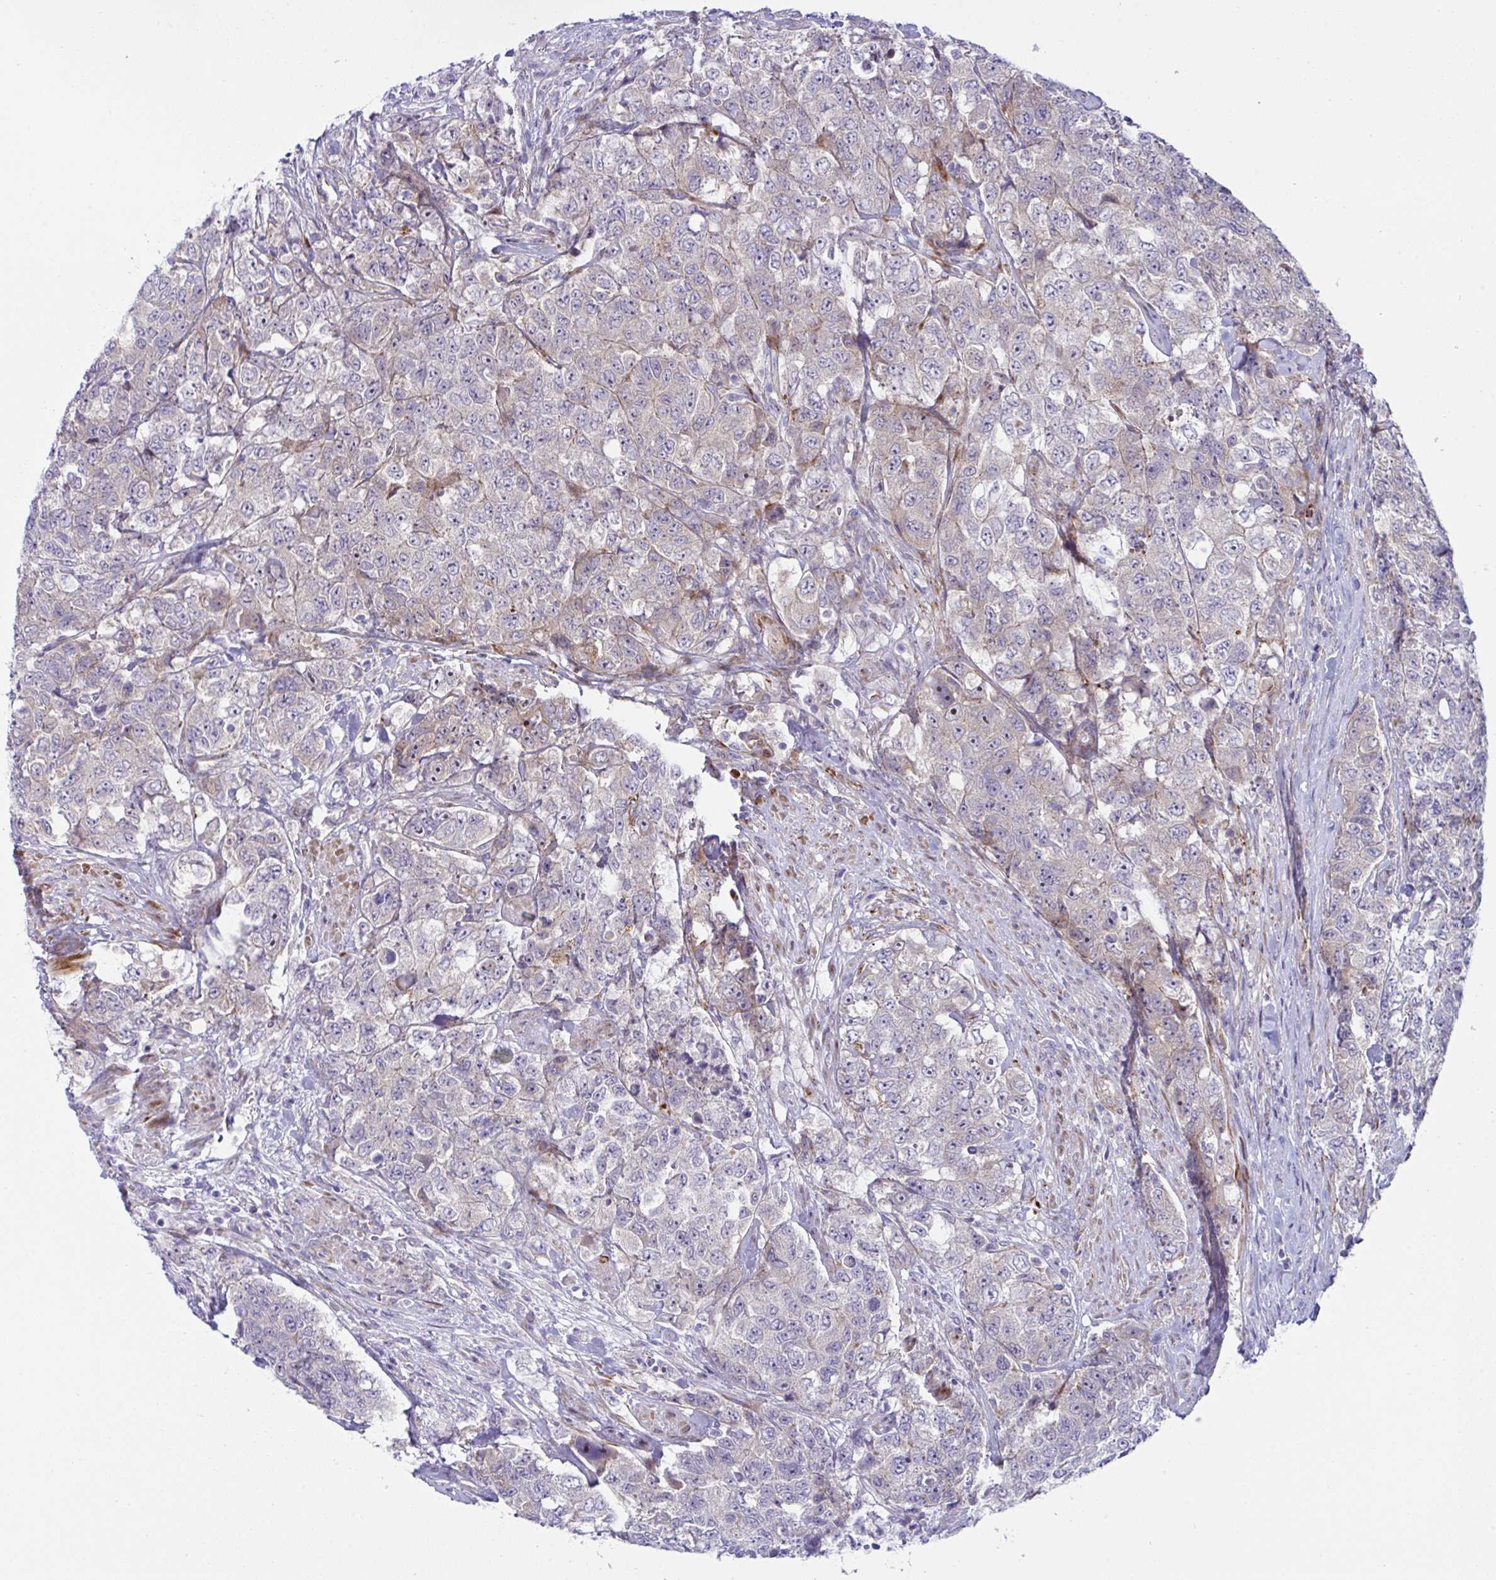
{"staining": {"intensity": "weak", "quantity": "<25%", "location": "cytoplasmic/membranous"}, "tissue": "urothelial cancer", "cell_type": "Tumor cells", "image_type": "cancer", "snomed": [{"axis": "morphology", "description": "Urothelial carcinoma, High grade"}, {"axis": "topography", "description": "Urinary bladder"}], "caption": "This is an IHC image of human urothelial cancer. There is no expression in tumor cells.", "gene": "ZNF713", "patient": {"sex": "female", "age": 78}}